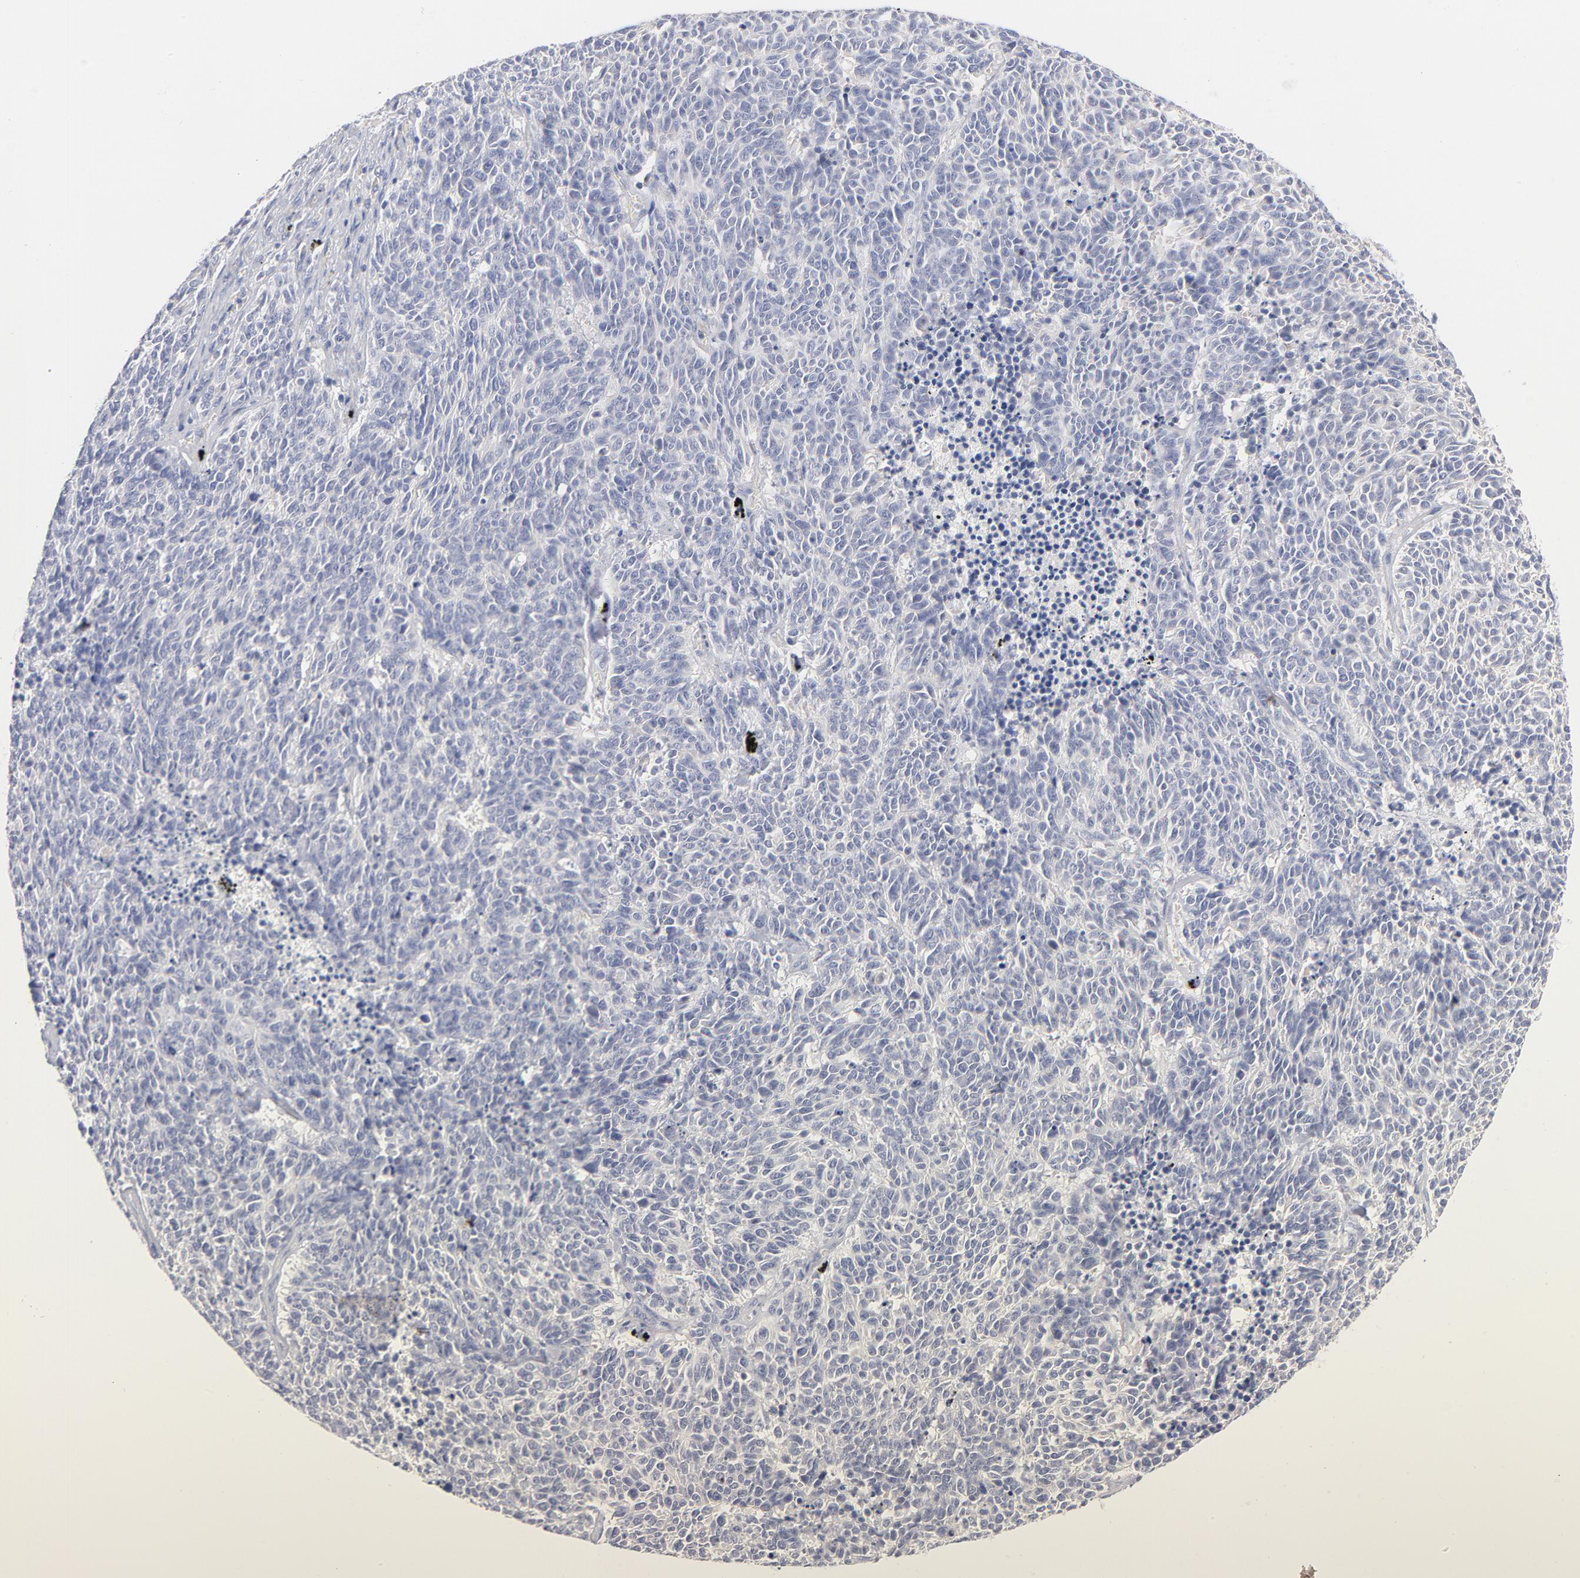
{"staining": {"intensity": "negative", "quantity": "none", "location": "none"}, "tissue": "lung cancer", "cell_type": "Tumor cells", "image_type": "cancer", "snomed": [{"axis": "morphology", "description": "Neoplasm, malignant, NOS"}, {"axis": "topography", "description": "Lung"}], "caption": "Immunohistochemical staining of malignant neoplasm (lung) exhibits no significant expression in tumor cells.", "gene": "MID1", "patient": {"sex": "female", "age": 58}}